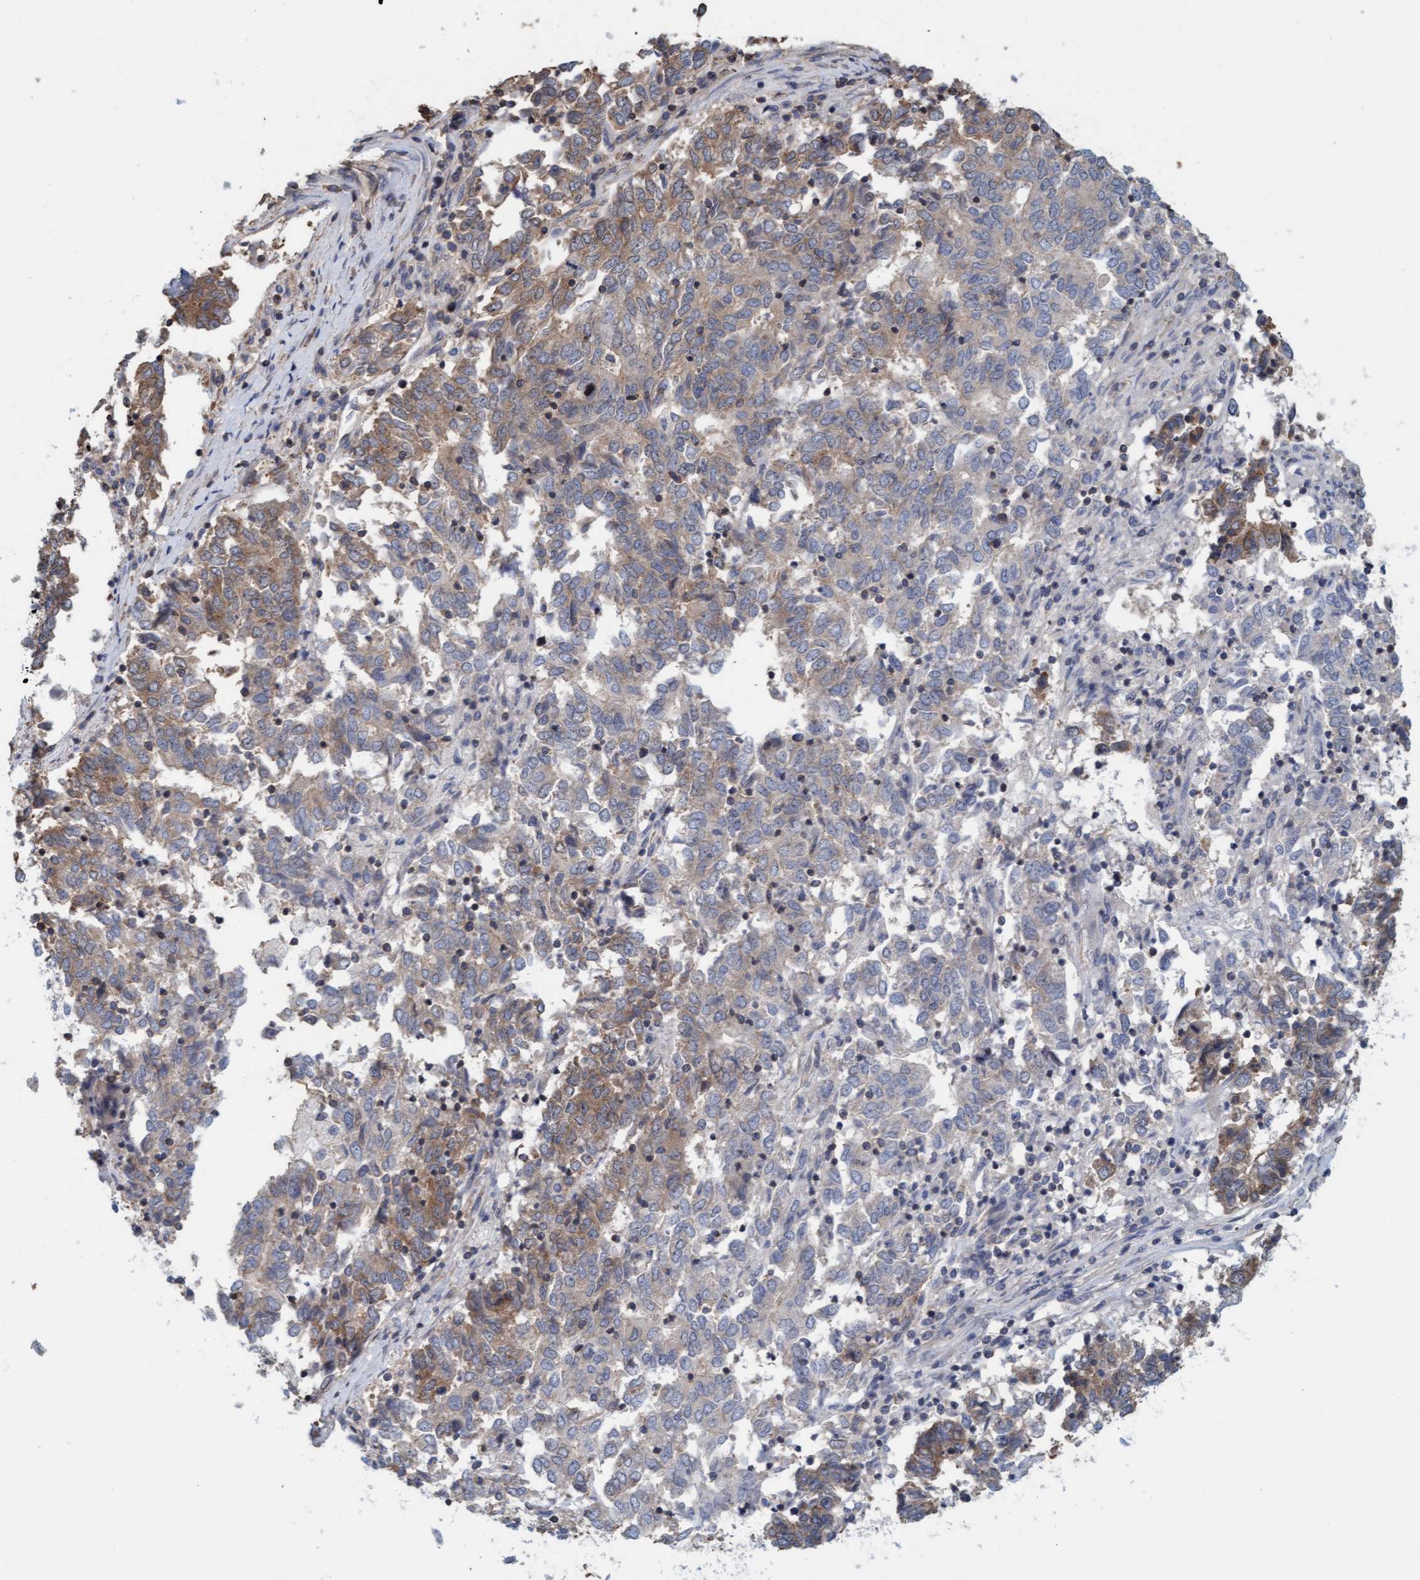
{"staining": {"intensity": "weak", "quantity": "25%-75%", "location": "cytoplasmic/membranous"}, "tissue": "endometrial cancer", "cell_type": "Tumor cells", "image_type": "cancer", "snomed": [{"axis": "morphology", "description": "Adenocarcinoma, NOS"}, {"axis": "topography", "description": "Endometrium"}], "caption": "The histopathology image shows immunohistochemical staining of endometrial cancer (adenocarcinoma). There is weak cytoplasmic/membranous staining is seen in about 25%-75% of tumor cells. (DAB = brown stain, brightfield microscopy at high magnification).", "gene": "FXR2", "patient": {"sex": "female", "age": 80}}